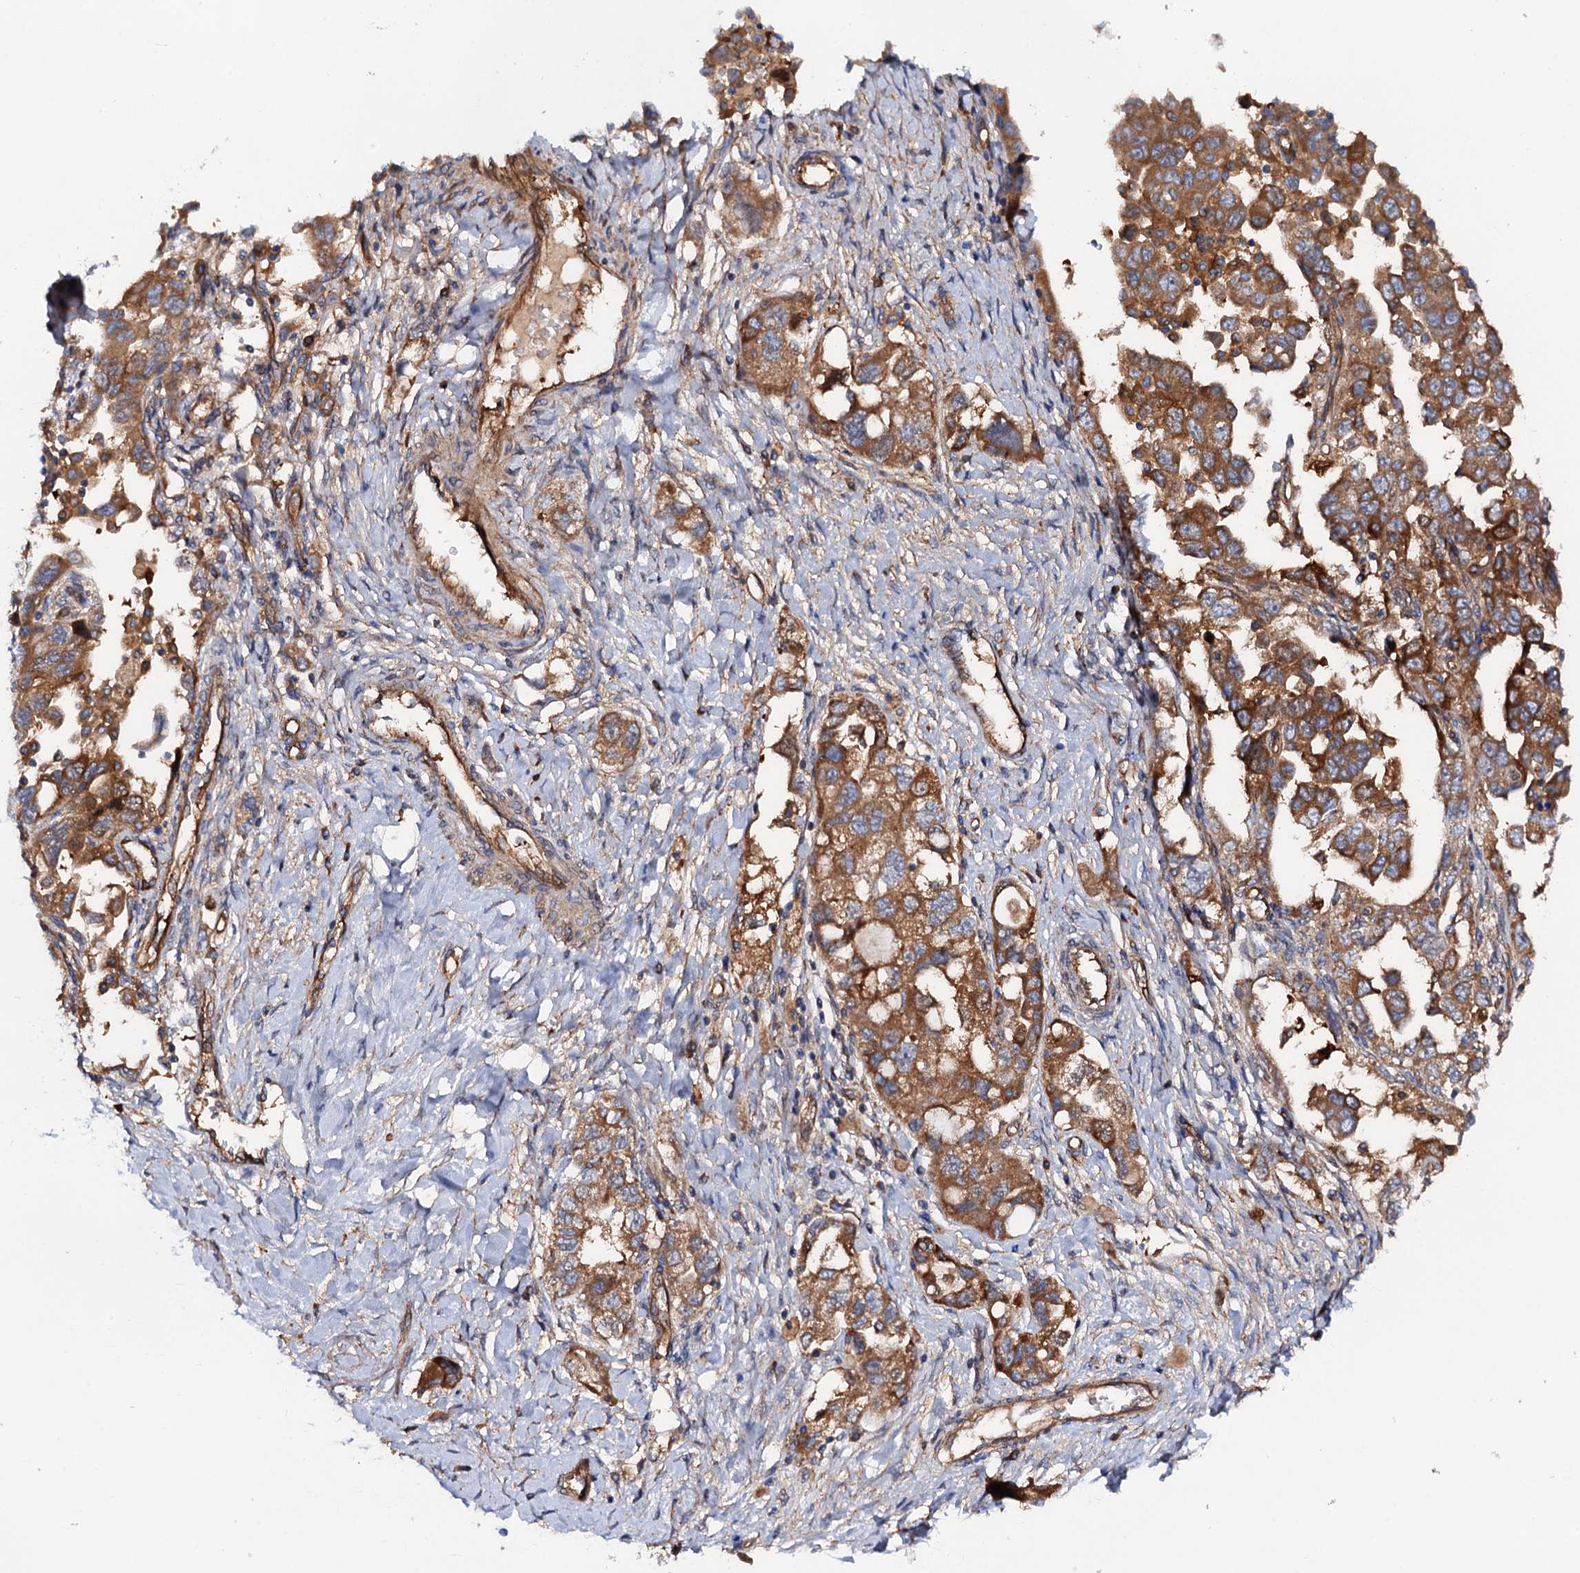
{"staining": {"intensity": "moderate", "quantity": ">75%", "location": "cytoplasmic/membranous"}, "tissue": "ovarian cancer", "cell_type": "Tumor cells", "image_type": "cancer", "snomed": [{"axis": "morphology", "description": "Carcinoma, NOS"}, {"axis": "morphology", "description": "Cystadenocarcinoma, serous, NOS"}, {"axis": "topography", "description": "Ovary"}], "caption": "Moderate cytoplasmic/membranous positivity for a protein is identified in approximately >75% of tumor cells of ovarian cancer (carcinoma) using immunohistochemistry (IHC).", "gene": "MRPL48", "patient": {"sex": "female", "age": 69}}